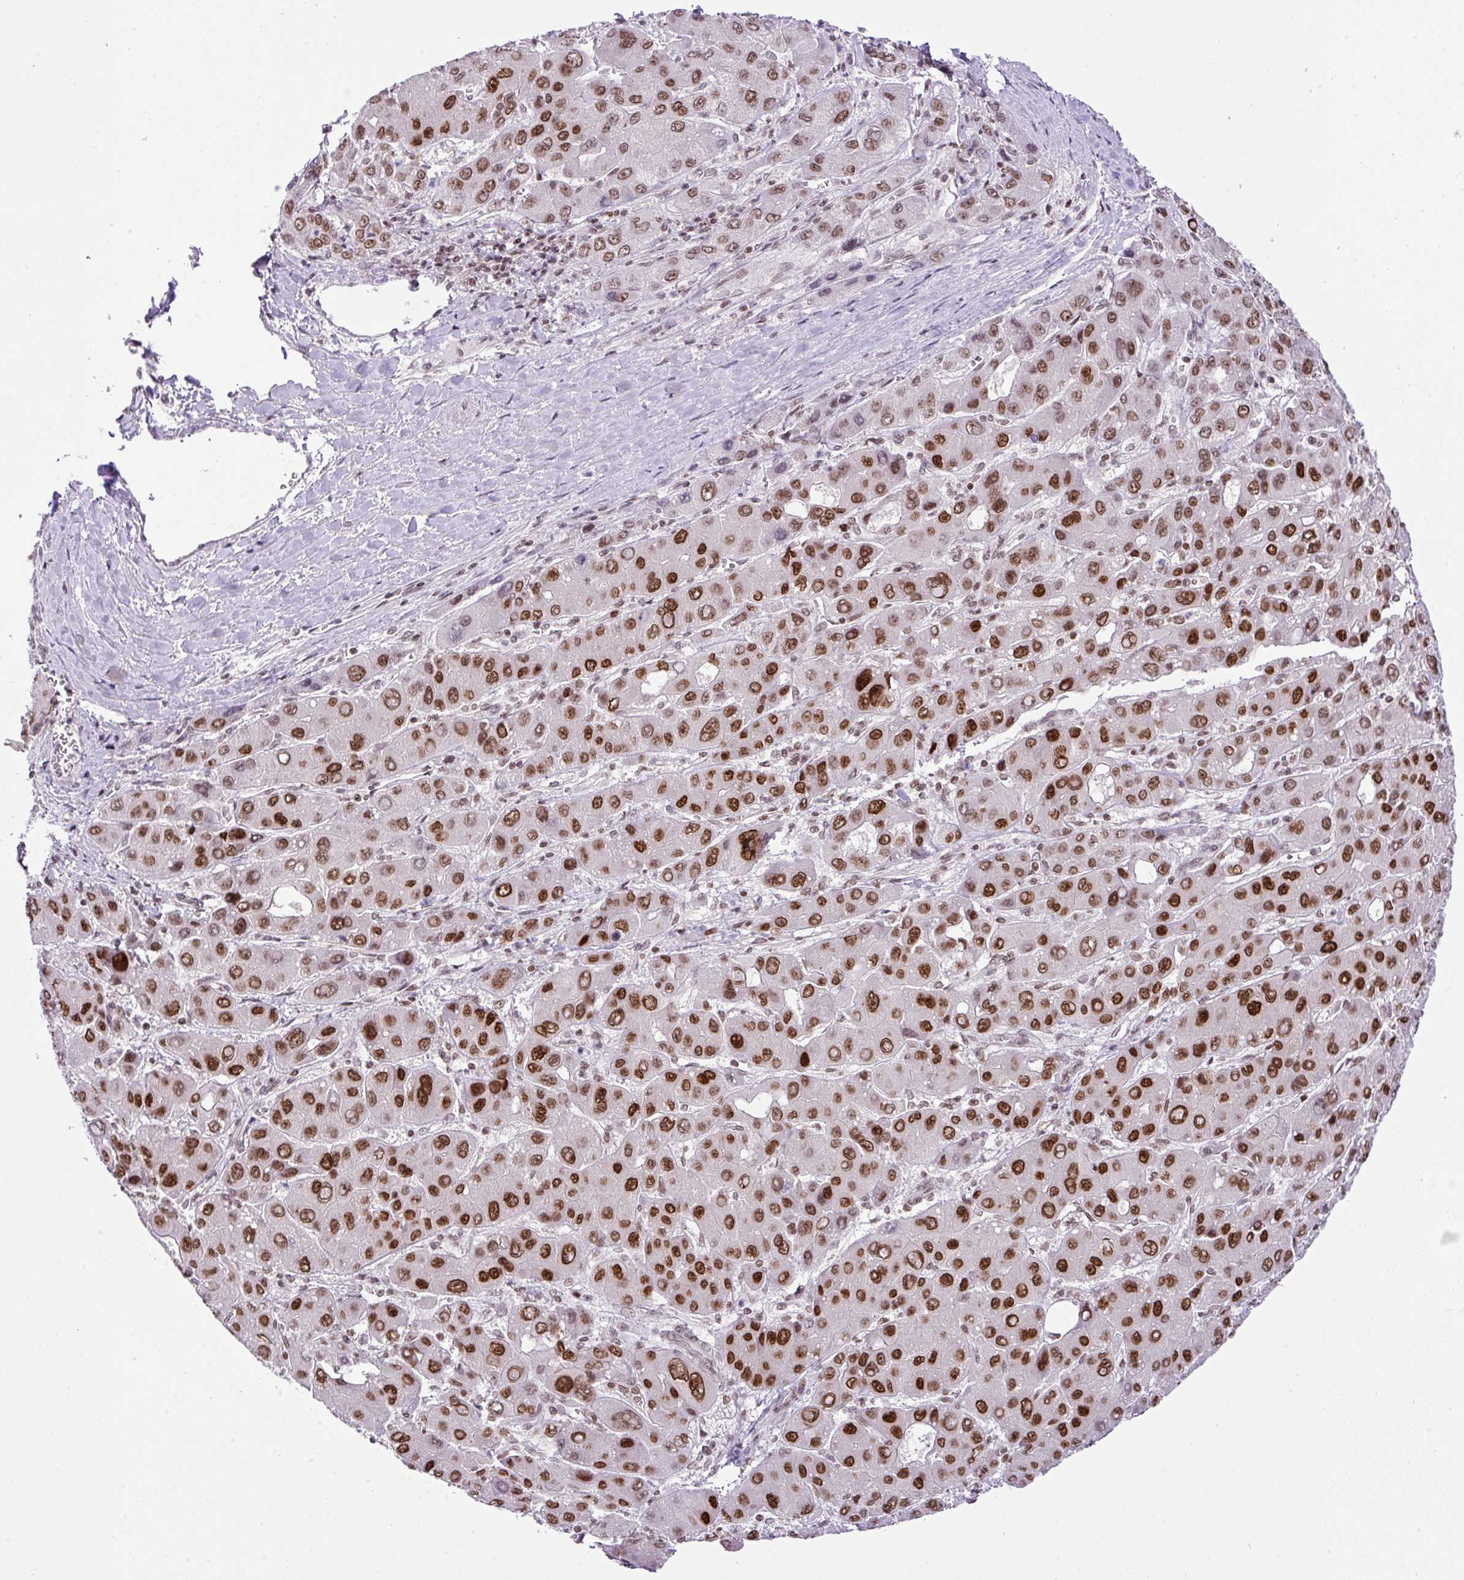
{"staining": {"intensity": "moderate", "quantity": ">75%", "location": "nuclear"}, "tissue": "liver cancer", "cell_type": "Tumor cells", "image_type": "cancer", "snomed": [{"axis": "morphology", "description": "Carcinoma, Hepatocellular, NOS"}, {"axis": "topography", "description": "Liver"}], "caption": "Immunohistochemistry (IHC) (DAB (3,3'-diaminobenzidine)) staining of hepatocellular carcinoma (liver) demonstrates moderate nuclear protein expression in approximately >75% of tumor cells. (DAB = brown stain, brightfield microscopy at high magnification).", "gene": "CCDC137", "patient": {"sex": "male", "age": 55}}